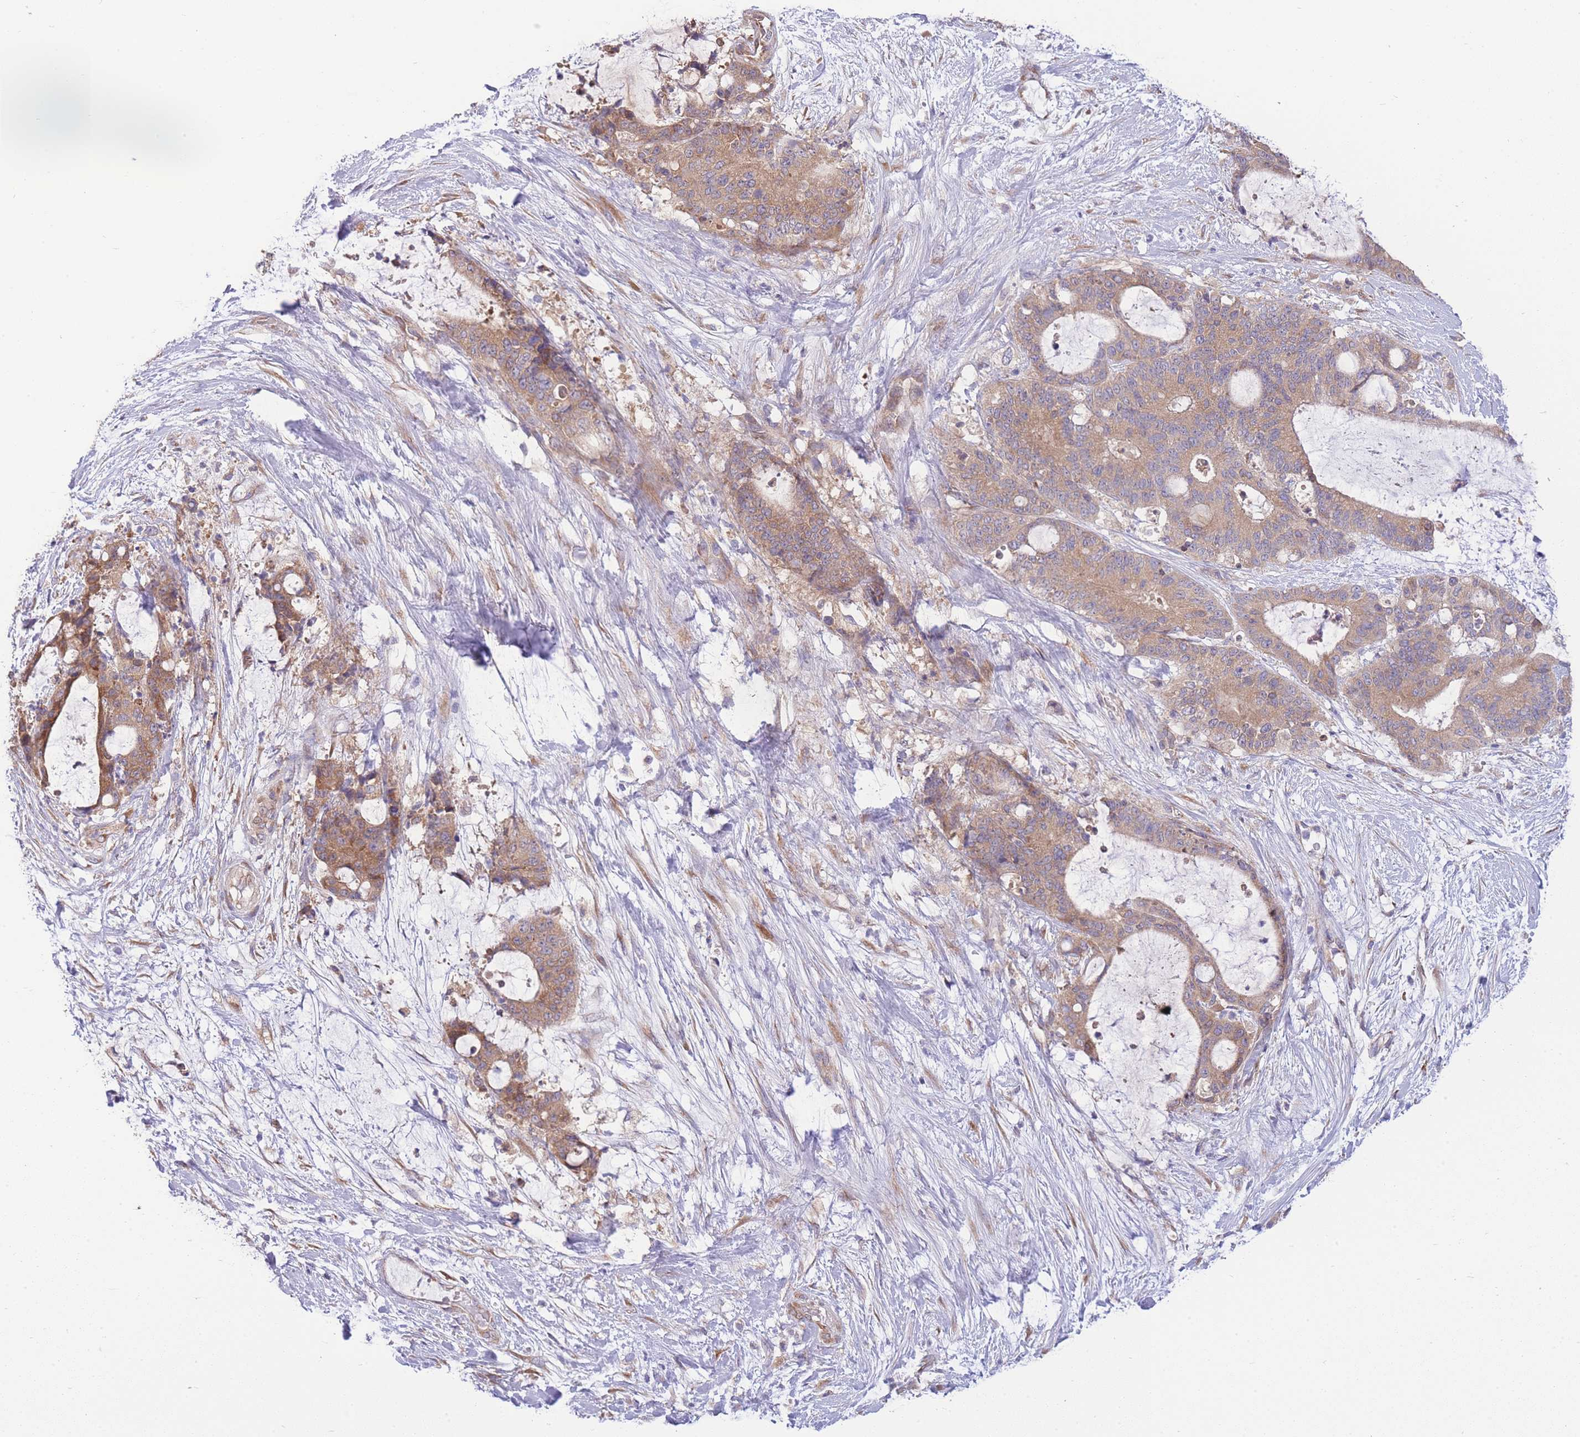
{"staining": {"intensity": "moderate", "quantity": ">75%", "location": "cytoplasmic/membranous"}, "tissue": "liver cancer", "cell_type": "Tumor cells", "image_type": "cancer", "snomed": [{"axis": "morphology", "description": "Normal tissue, NOS"}, {"axis": "morphology", "description": "Cholangiocarcinoma"}, {"axis": "topography", "description": "Liver"}, {"axis": "topography", "description": "Peripheral nerve tissue"}], "caption": "Liver cholangiocarcinoma tissue shows moderate cytoplasmic/membranous expression in approximately >75% of tumor cells Nuclei are stained in blue.", "gene": "BEX1", "patient": {"sex": "female", "age": 73}}